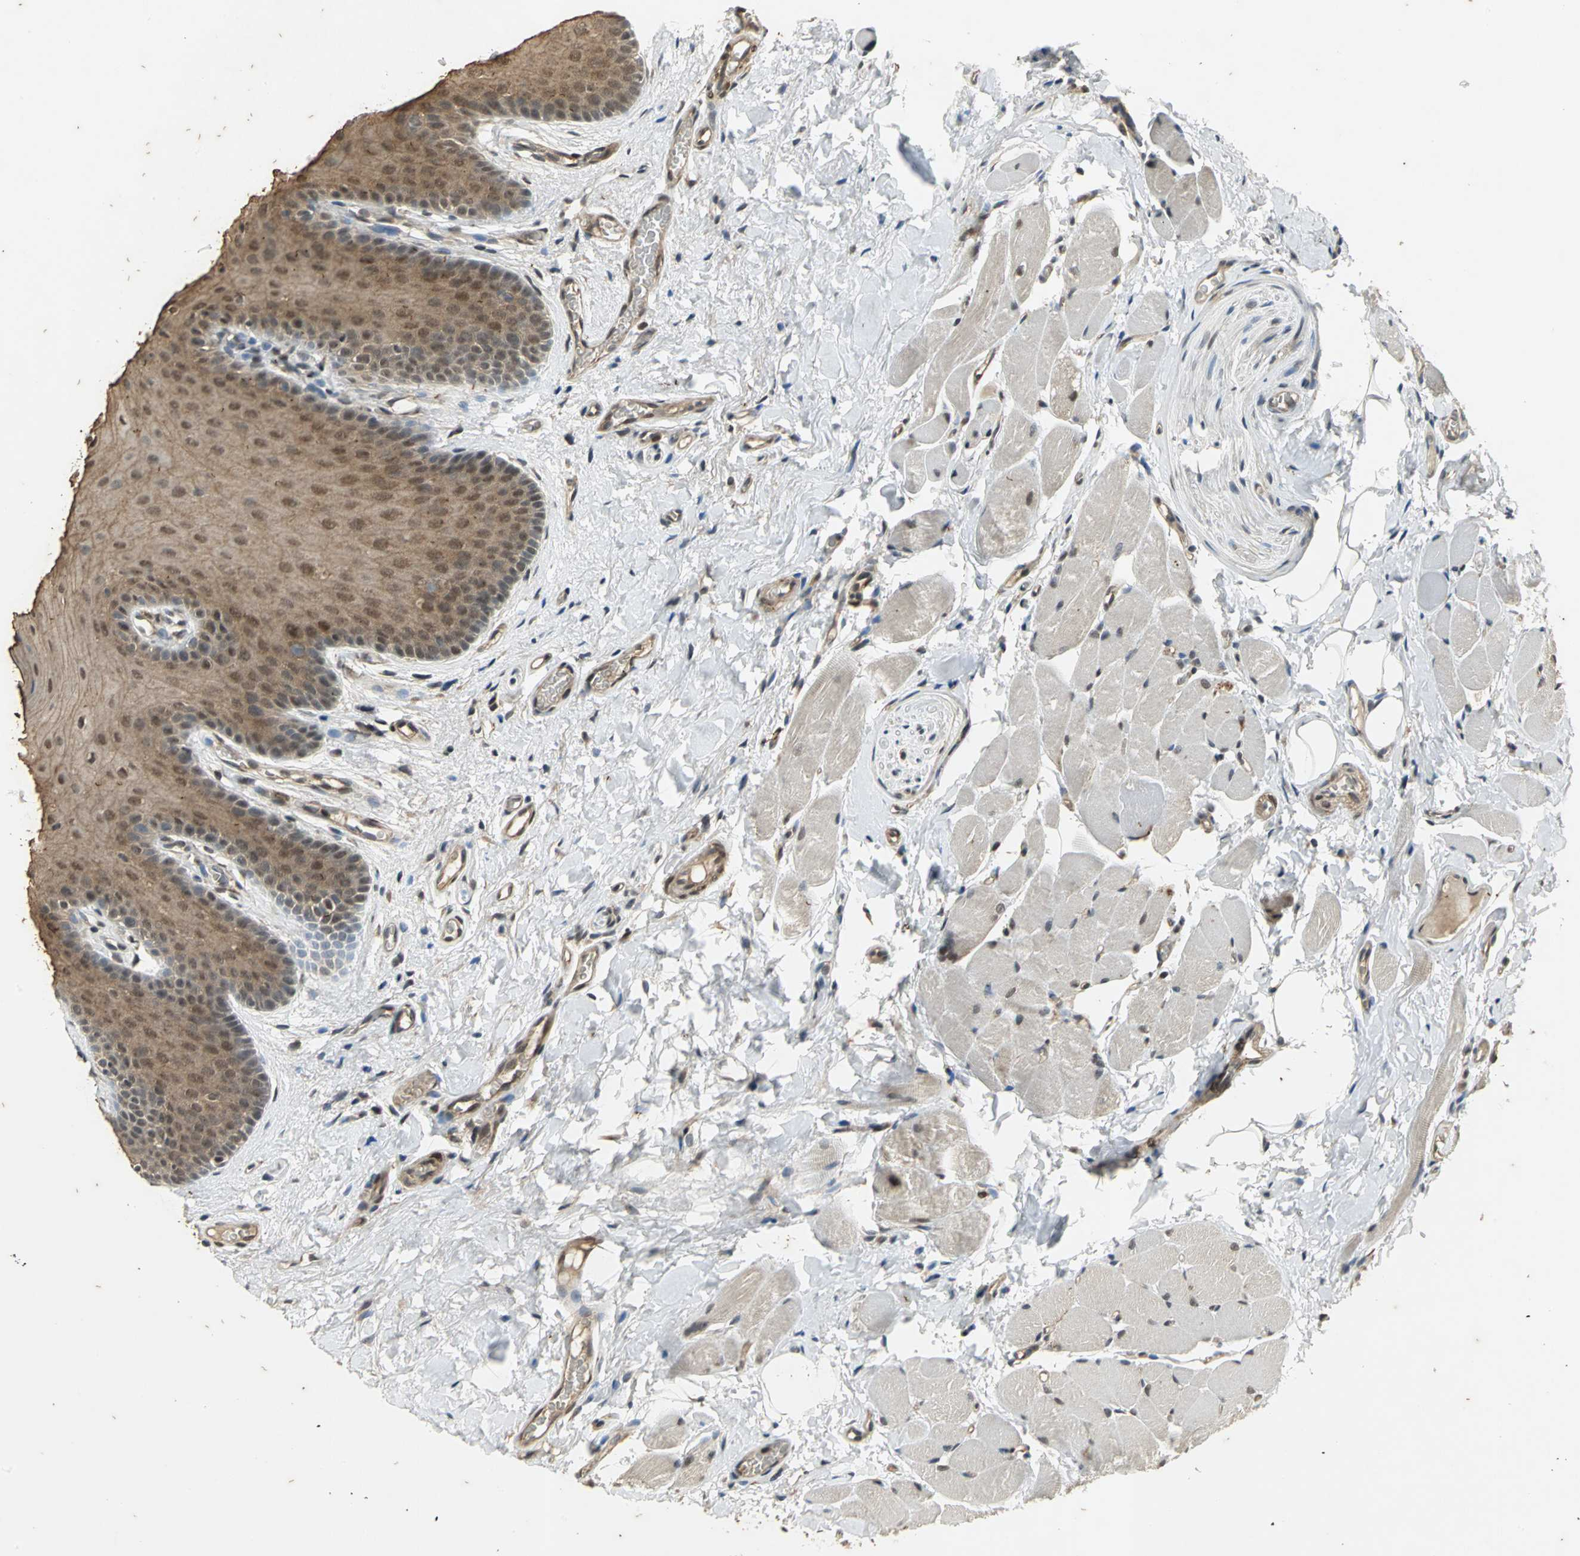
{"staining": {"intensity": "moderate", "quantity": "25%-75%", "location": "cytoplasmic/membranous"}, "tissue": "oral mucosa", "cell_type": "Squamous epithelial cells", "image_type": "normal", "snomed": [{"axis": "morphology", "description": "Normal tissue, NOS"}, {"axis": "topography", "description": "Oral tissue"}], "caption": "High-magnification brightfield microscopy of benign oral mucosa stained with DAB (3,3'-diaminobenzidine) (brown) and counterstained with hematoxylin (blue). squamous epithelial cells exhibit moderate cytoplasmic/membranous expression is appreciated in approximately25%-75% of cells. The protein is stained brown, and the nuclei are stained in blue (DAB IHC with brightfield microscopy, high magnification).", "gene": "NOTCH3", "patient": {"sex": "male", "age": 54}}